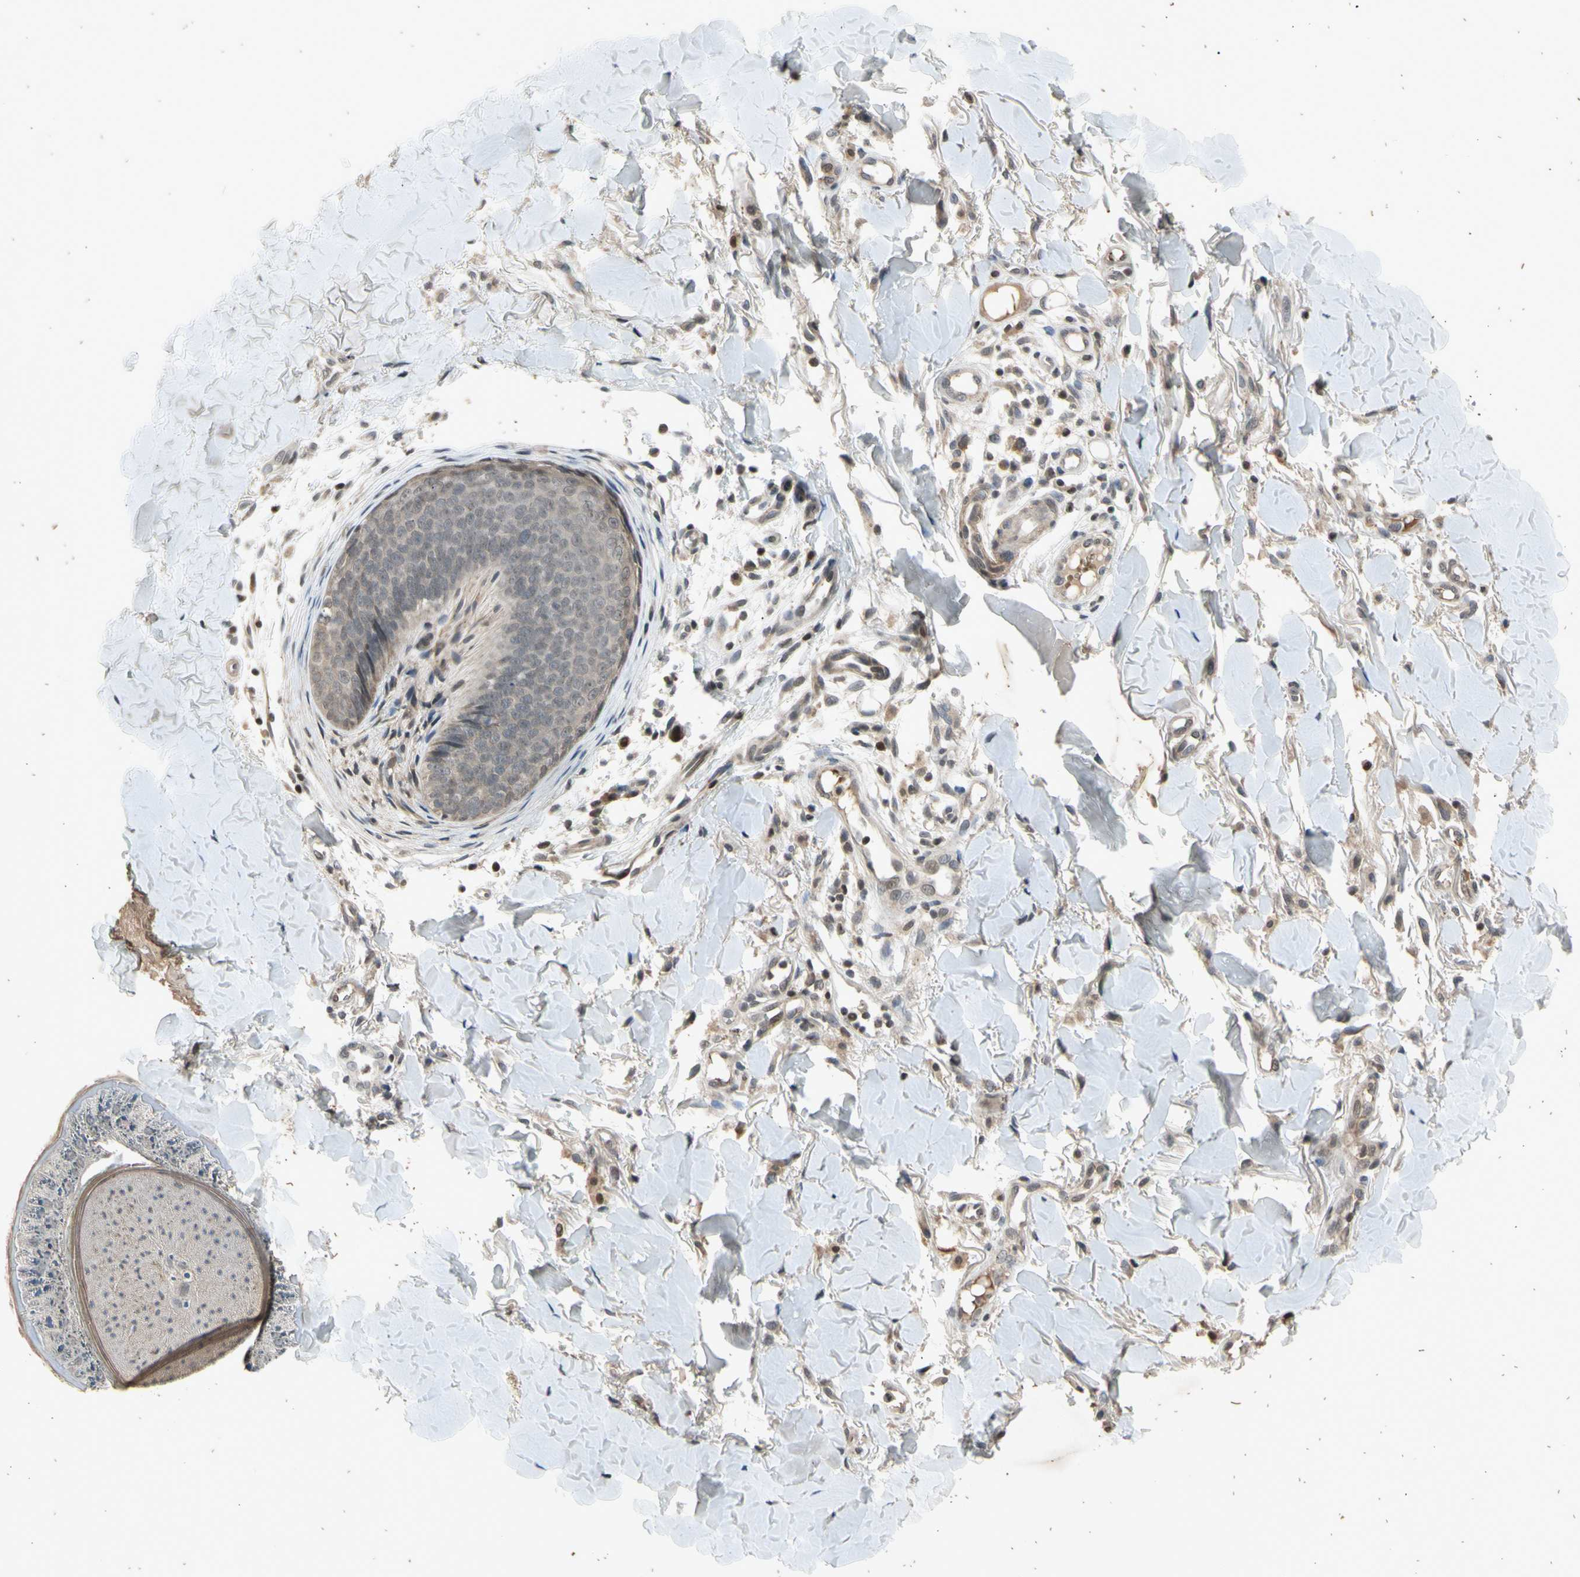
{"staining": {"intensity": "negative", "quantity": "none", "location": "none"}, "tissue": "skin cancer", "cell_type": "Tumor cells", "image_type": "cancer", "snomed": [{"axis": "morphology", "description": "Normal tissue, NOS"}, {"axis": "morphology", "description": "Basal cell carcinoma"}, {"axis": "topography", "description": "Skin"}], "caption": "A high-resolution histopathology image shows immunohistochemistry (IHC) staining of skin cancer, which shows no significant staining in tumor cells. (Stains: DAB IHC with hematoxylin counter stain, Microscopy: brightfield microscopy at high magnification).", "gene": "EFNB2", "patient": {"sex": "male", "age": 52}}